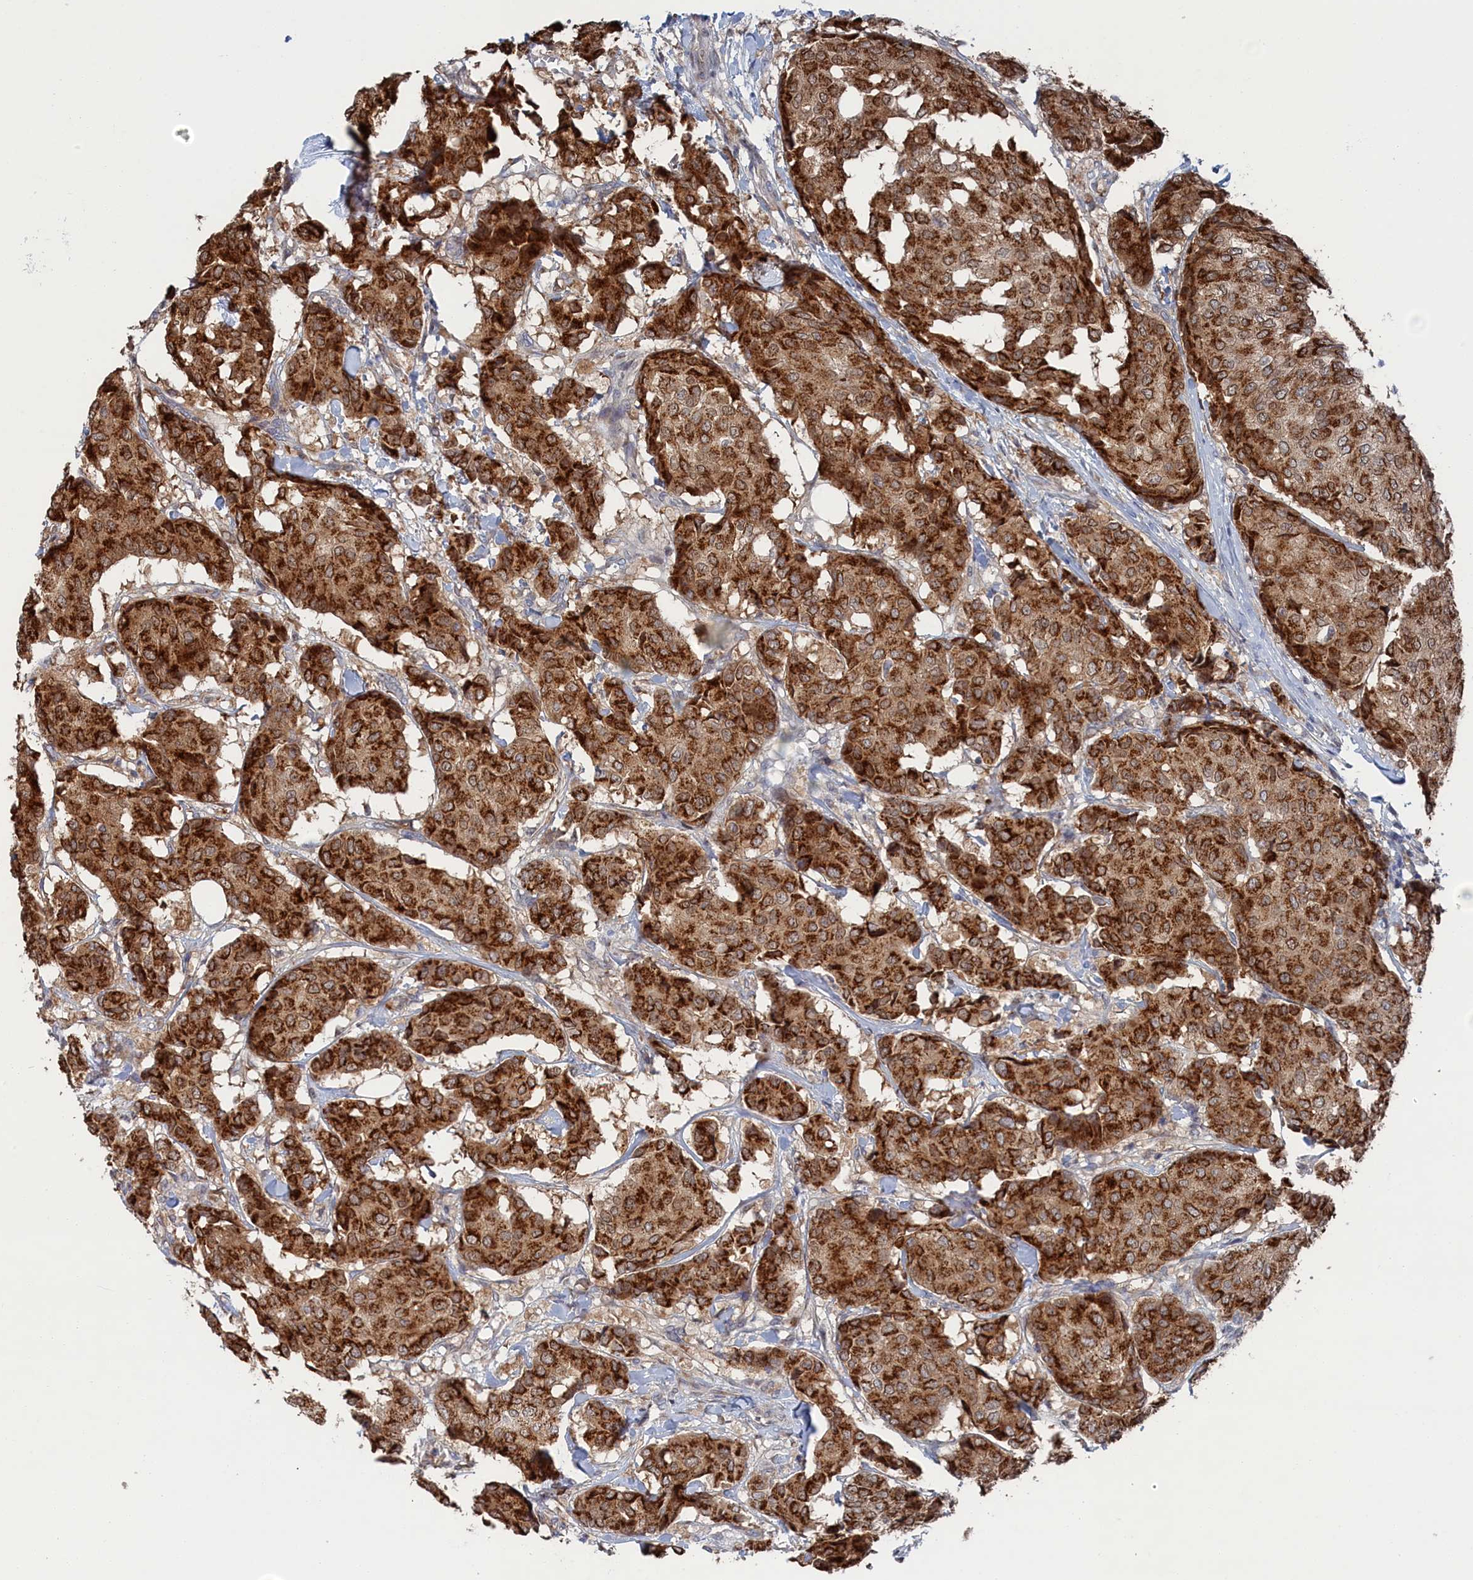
{"staining": {"intensity": "moderate", "quantity": ">75%", "location": "cytoplasmic/membranous"}, "tissue": "breast cancer", "cell_type": "Tumor cells", "image_type": "cancer", "snomed": [{"axis": "morphology", "description": "Duct carcinoma"}, {"axis": "topography", "description": "Breast"}], "caption": "This is an image of immunohistochemistry (IHC) staining of breast cancer, which shows moderate staining in the cytoplasmic/membranous of tumor cells.", "gene": "IRX1", "patient": {"sex": "female", "age": 75}}